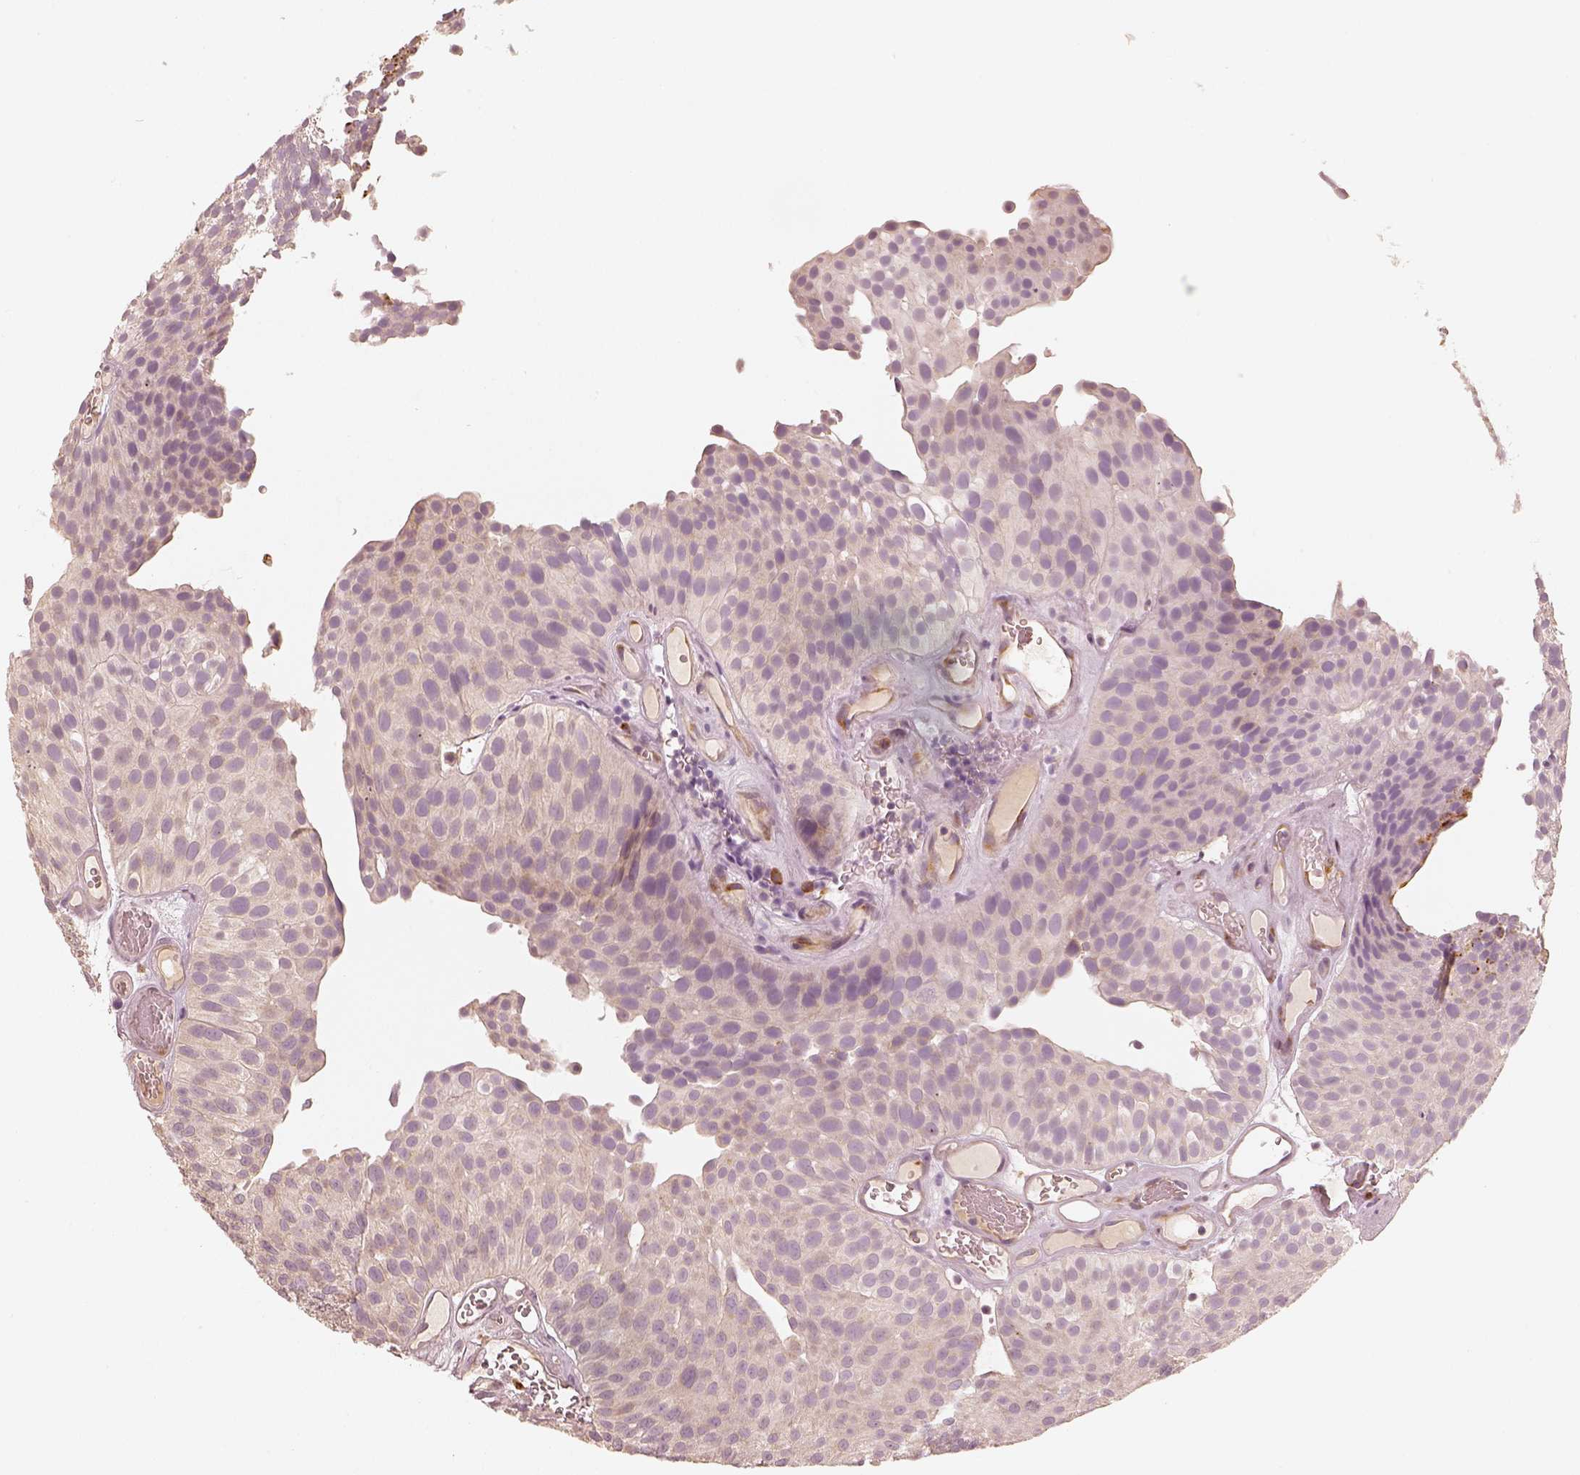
{"staining": {"intensity": "weak", "quantity": "<25%", "location": "cytoplasmic/membranous"}, "tissue": "urothelial cancer", "cell_type": "Tumor cells", "image_type": "cancer", "snomed": [{"axis": "morphology", "description": "Urothelial carcinoma, Low grade"}, {"axis": "topography", "description": "Urinary bladder"}], "caption": "Photomicrograph shows no protein staining in tumor cells of urothelial carcinoma (low-grade) tissue.", "gene": "GORASP2", "patient": {"sex": "female", "age": 87}}